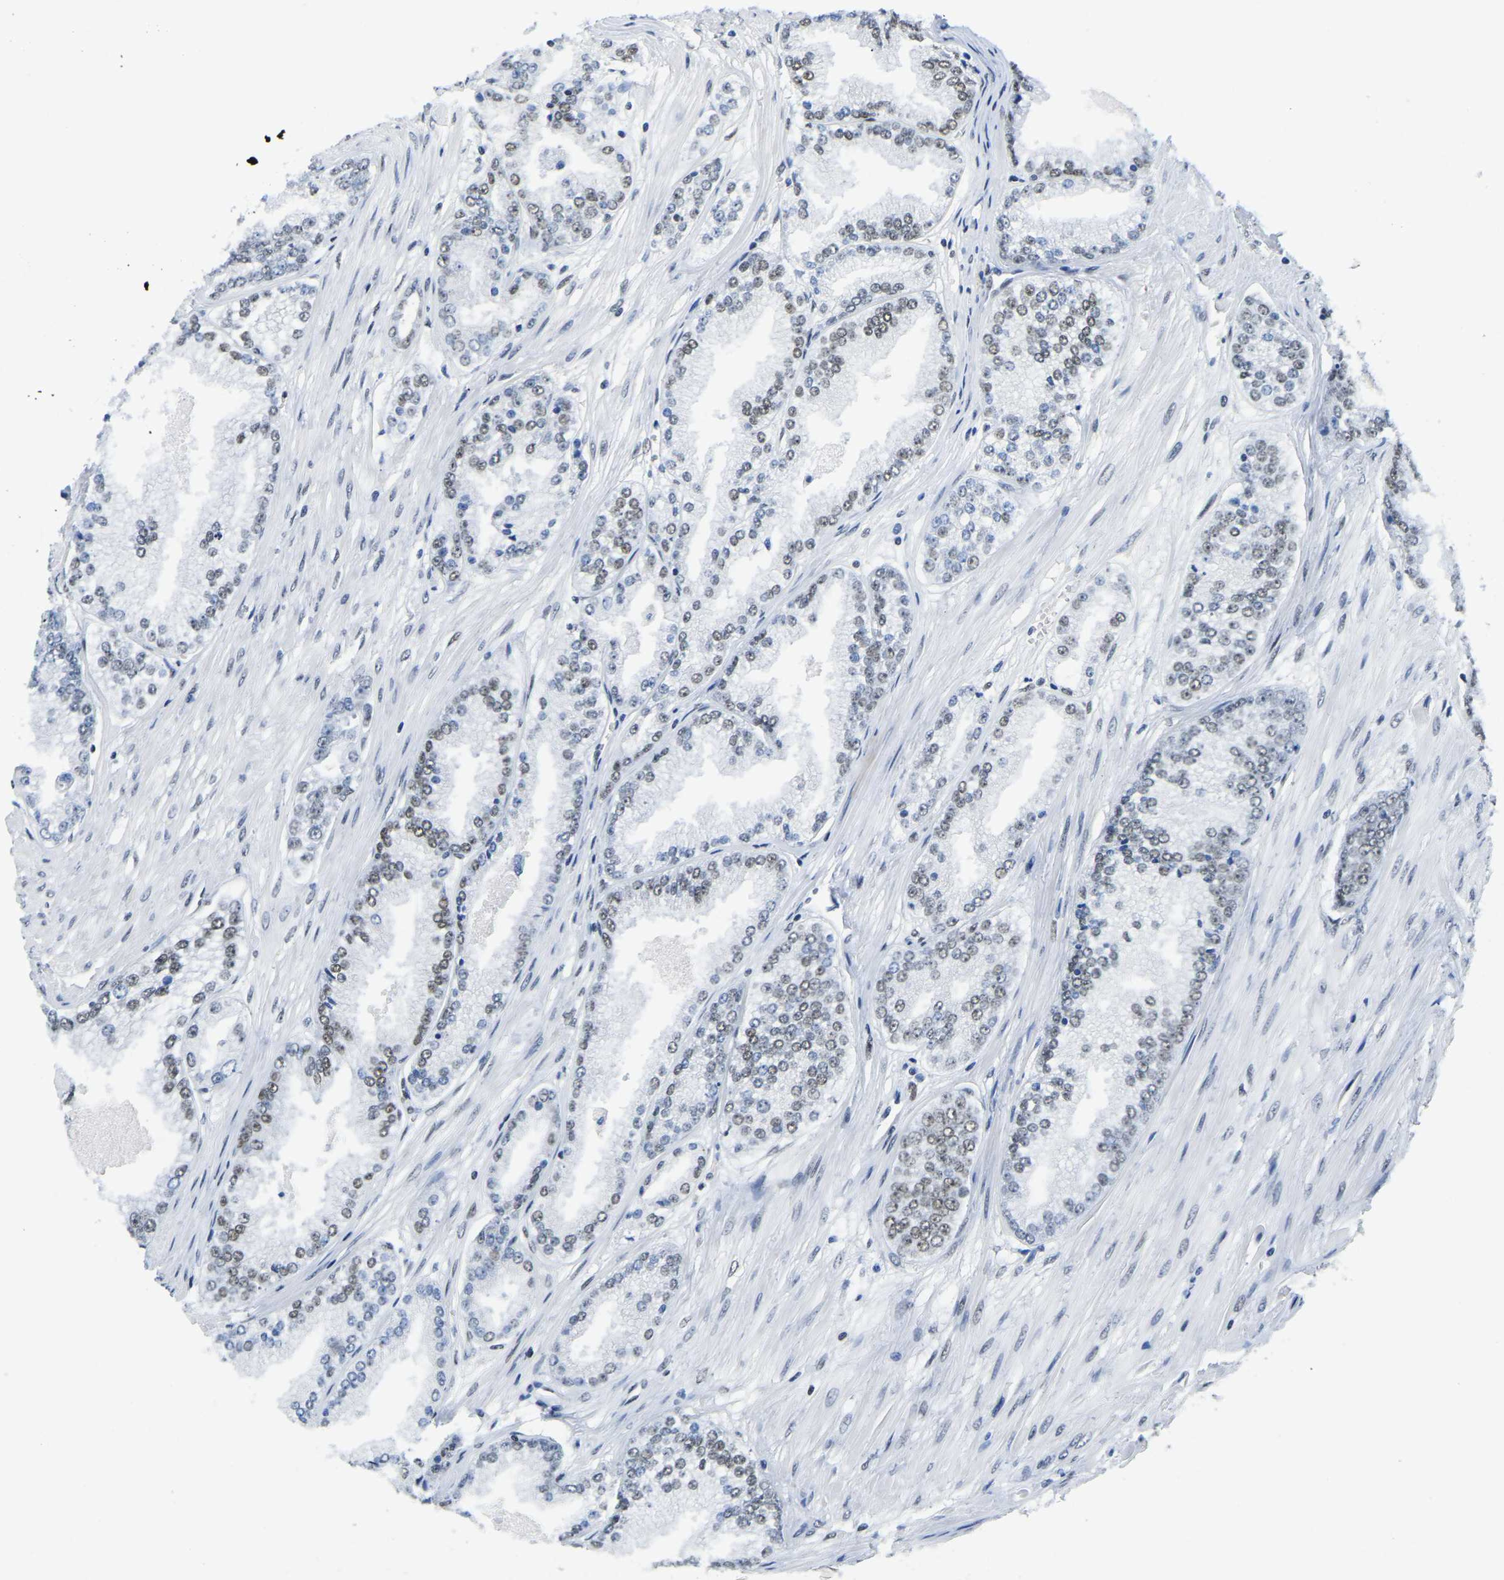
{"staining": {"intensity": "moderate", "quantity": "25%-75%", "location": "nuclear"}, "tissue": "prostate cancer", "cell_type": "Tumor cells", "image_type": "cancer", "snomed": [{"axis": "morphology", "description": "Adenocarcinoma, High grade"}, {"axis": "topography", "description": "Prostate"}], "caption": "Protein positivity by IHC demonstrates moderate nuclear positivity in approximately 25%-75% of tumor cells in prostate high-grade adenocarcinoma.", "gene": "UBA1", "patient": {"sex": "male", "age": 61}}